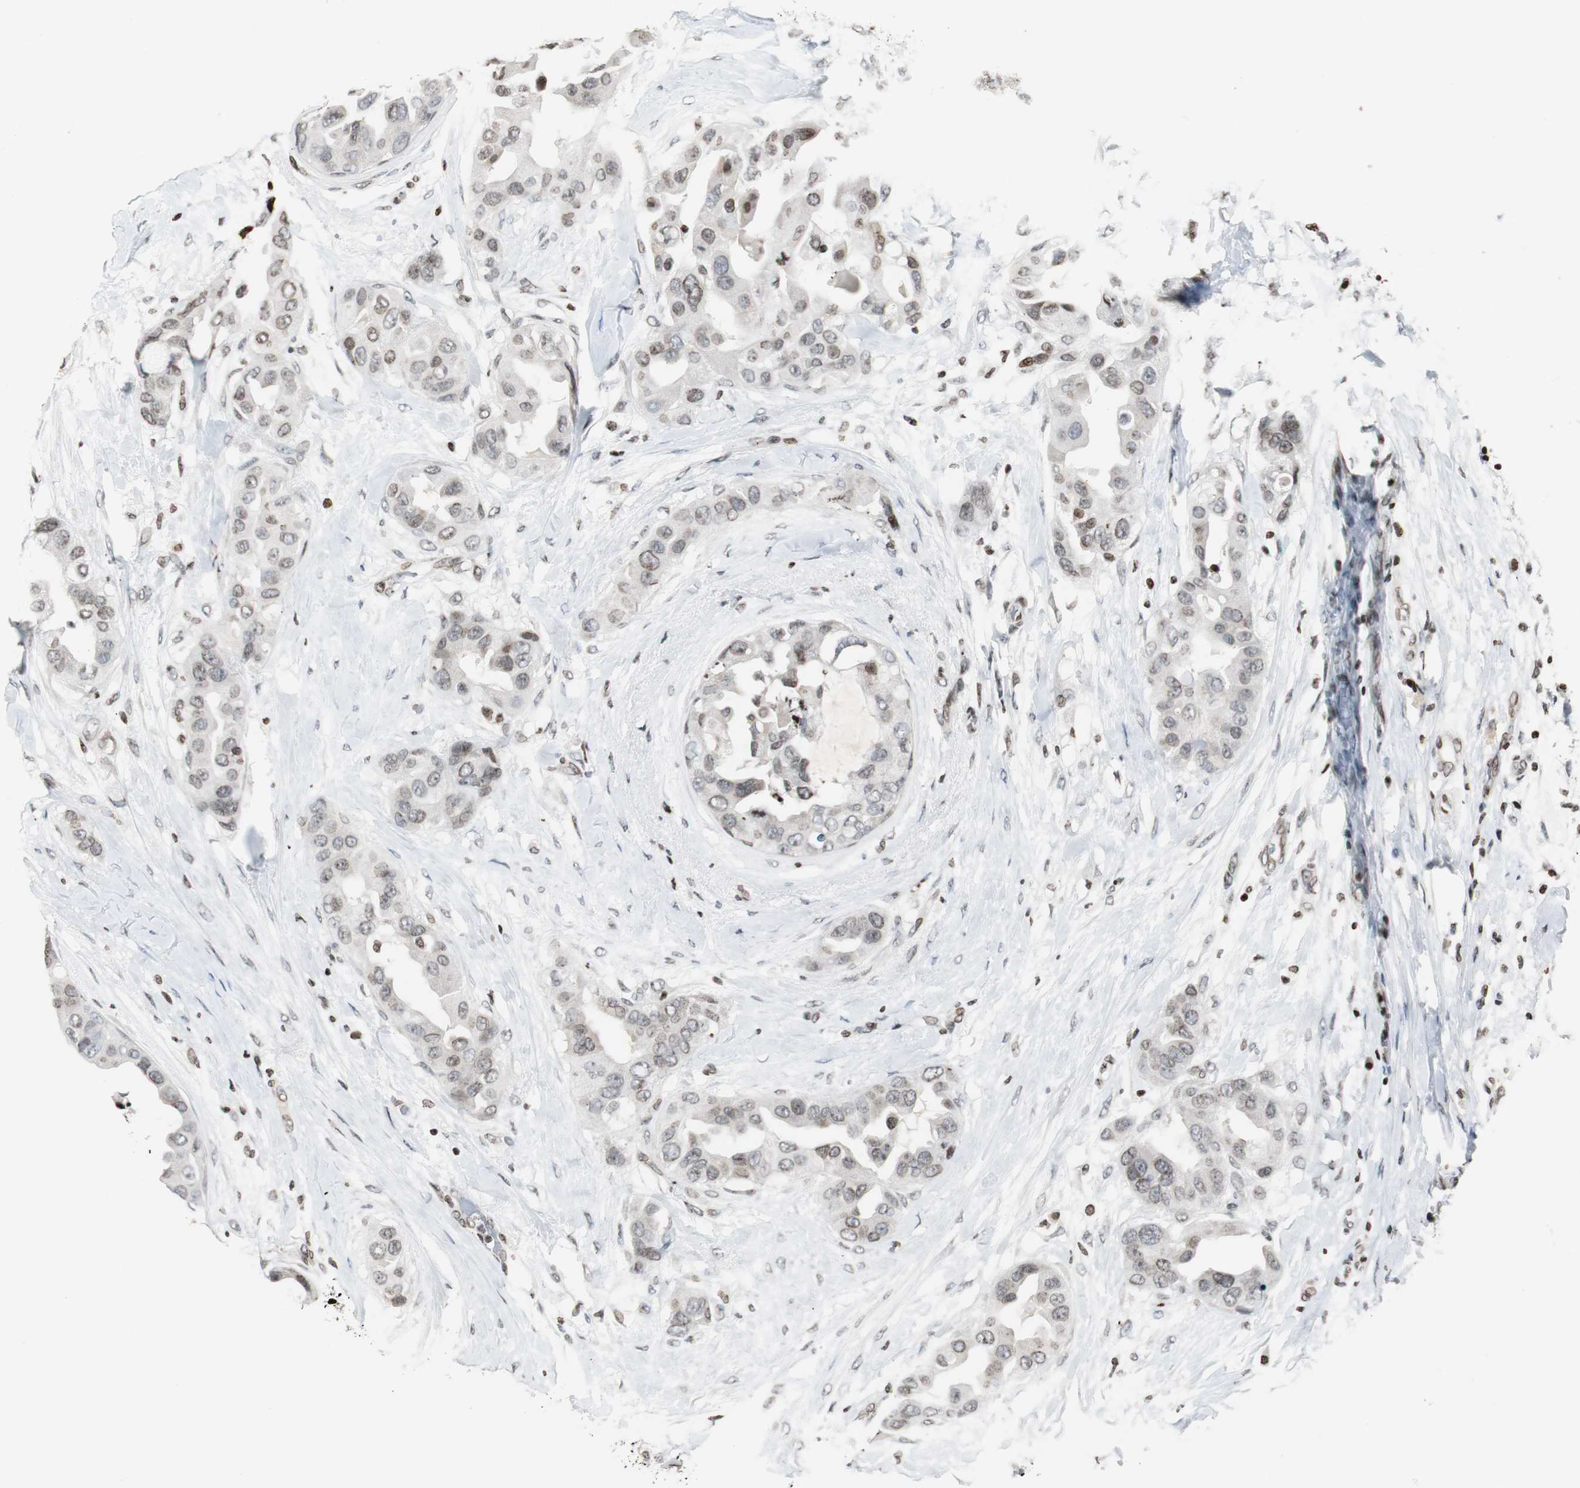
{"staining": {"intensity": "weak", "quantity": ">75%", "location": "nuclear"}, "tissue": "breast cancer", "cell_type": "Tumor cells", "image_type": "cancer", "snomed": [{"axis": "morphology", "description": "Duct carcinoma"}, {"axis": "topography", "description": "Breast"}], "caption": "The histopathology image reveals a brown stain indicating the presence of a protein in the nuclear of tumor cells in breast cancer.", "gene": "PAXIP1", "patient": {"sex": "female", "age": 40}}